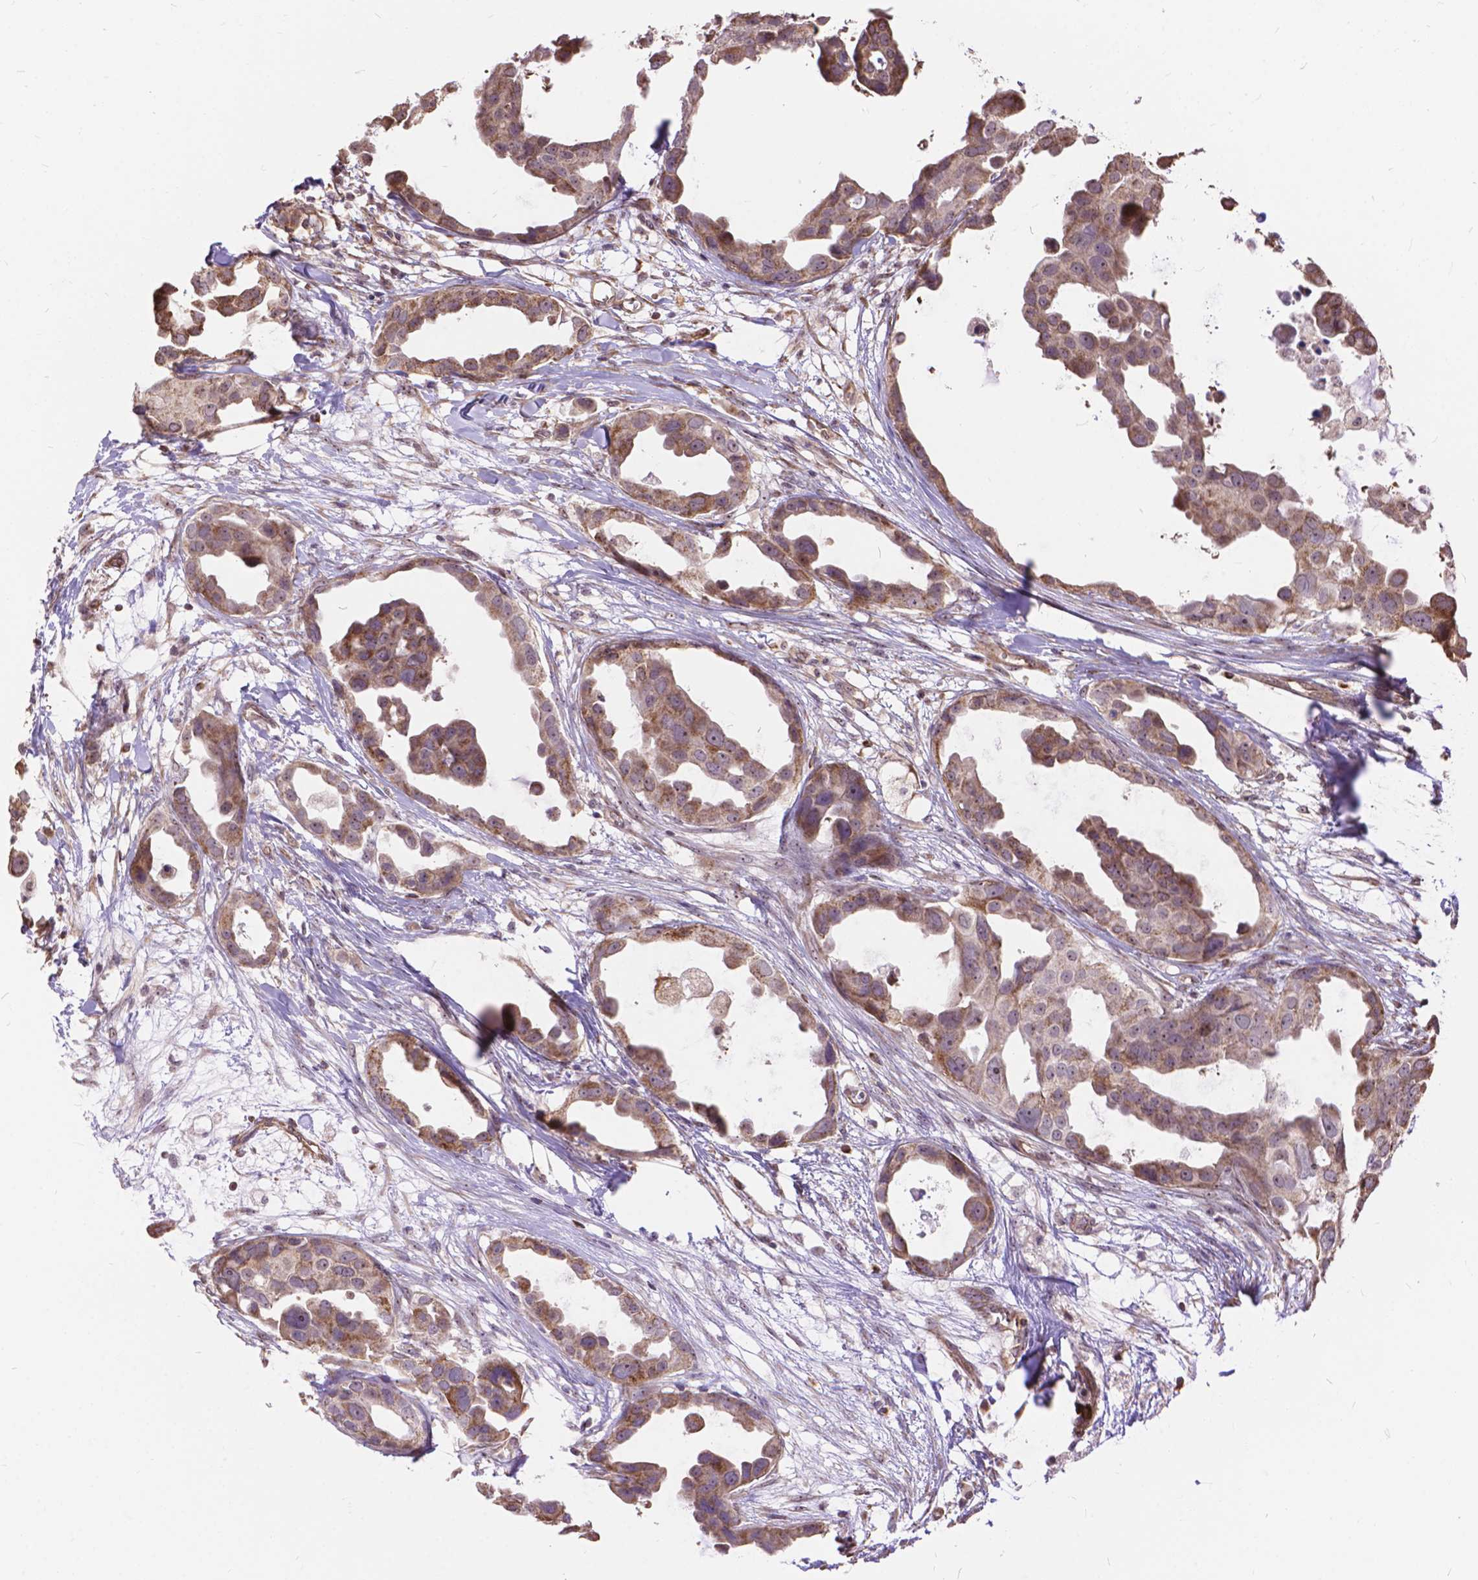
{"staining": {"intensity": "moderate", "quantity": ">75%", "location": "cytoplasmic/membranous,nuclear"}, "tissue": "breast cancer", "cell_type": "Tumor cells", "image_type": "cancer", "snomed": [{"axis": "morphology", "description": "Duct carcinoma"}, {"axis": "topography", "description": "Breast"}], "caption": "A high-resolution micrograph shows immunohistochemistry (IHC) staining of invasive ductal carcinoma (breast), which demonstrates moderate cytoplasmic/membranous and nuclear positivity in approximately >75% of tumor cells. (Brightfield microscopy of DAB IHC at high magnification).", "gene": "TMEM135", "patient": {"sex": "female", "age": 38}}